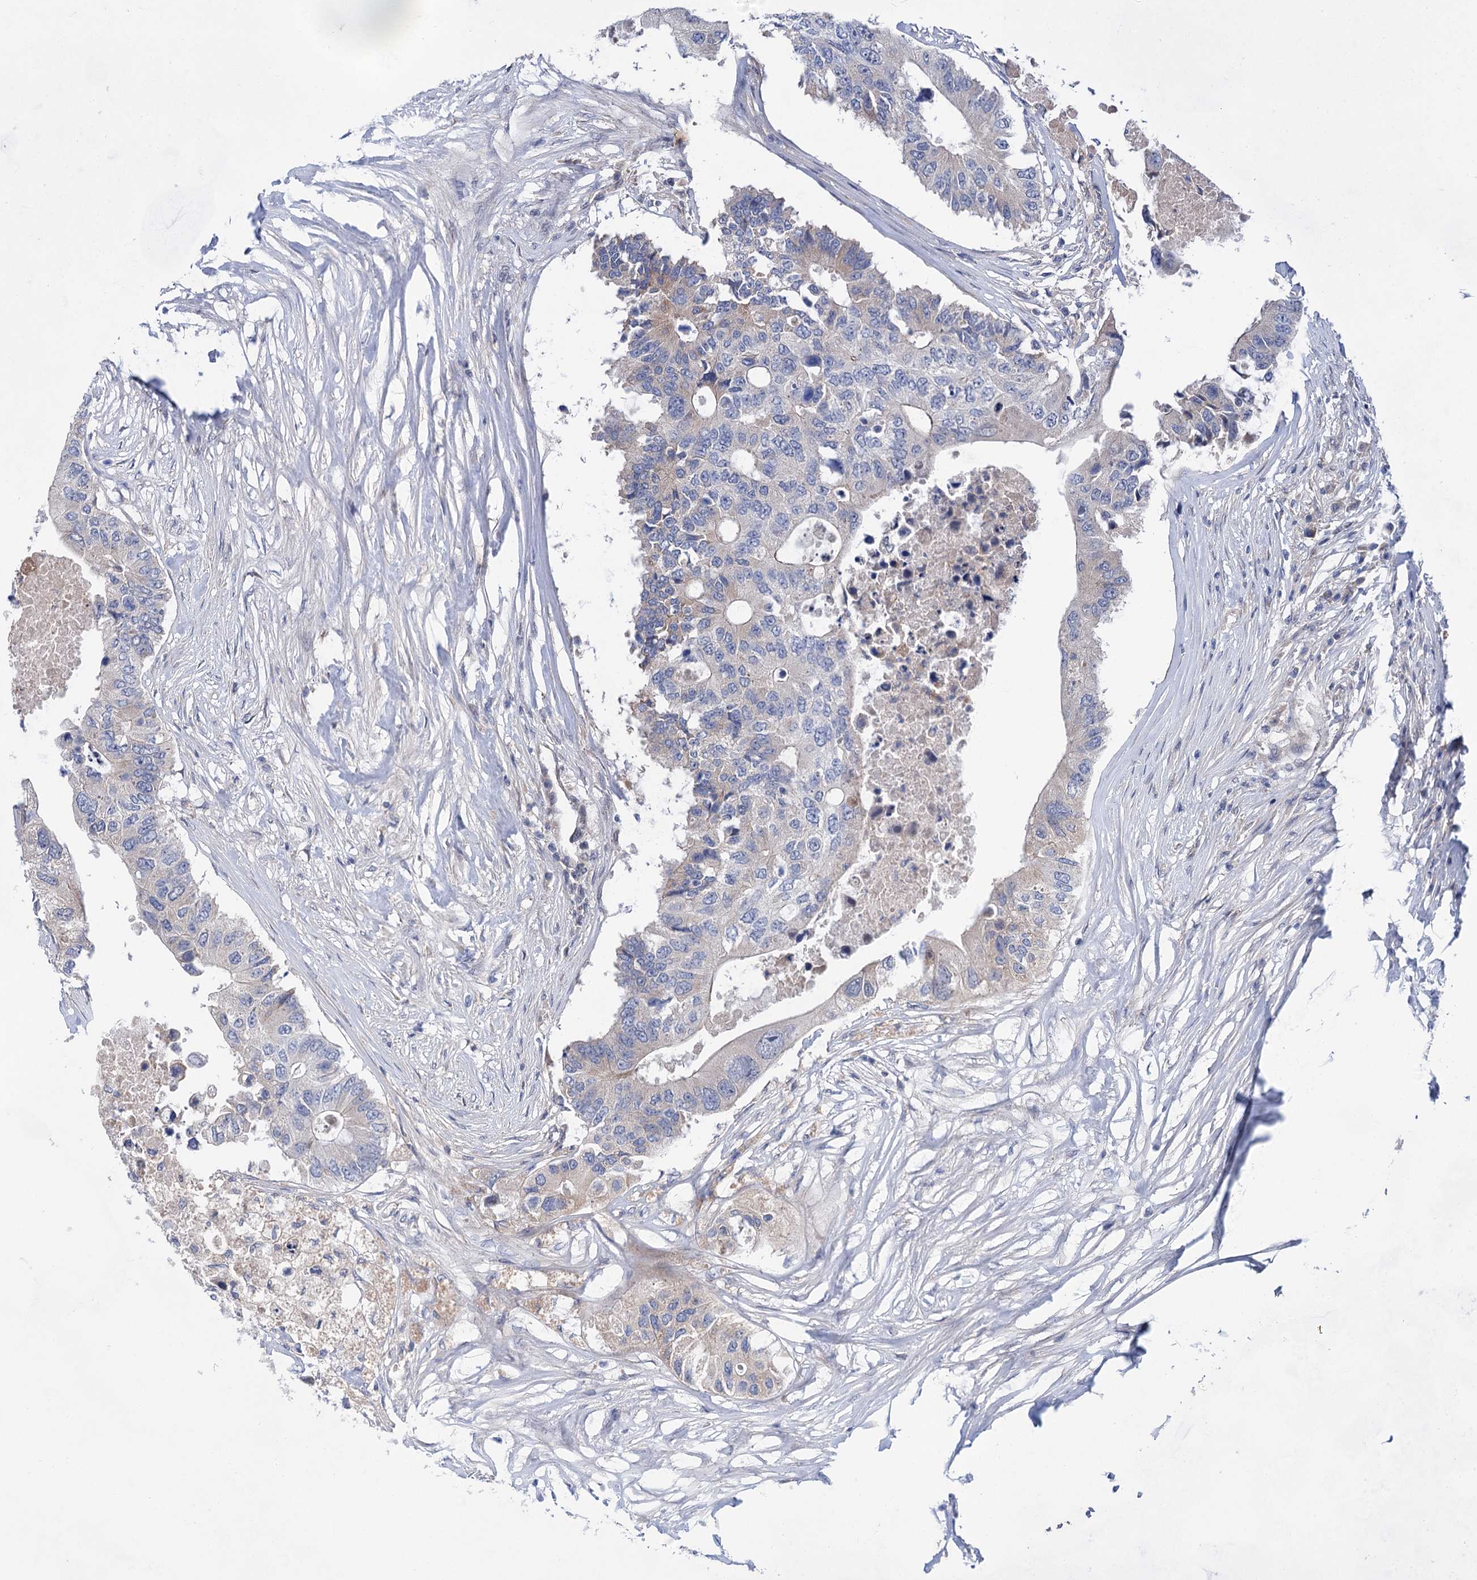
{"staining": {"intensity": "negative", "quantity": "none", "location": "none"}, "tissue": "colorectal cancer", "cell_type": "Tumor cells", "image_type": "cancer", "snomed": [{"axis": "morphology", "description": "Adenocarcinoma, NOS"}, {"axis": "topography", "description": "Colon"}], "caption": "Immunohistochemistry of colorectal cancer exhibits no expression in tumor cells. (DAB (3,3'-diaminobenzidine) immunohistochemistry, high magnification).", "gene": "MORN3", "patient": {"sex": "male", "age": 71}}